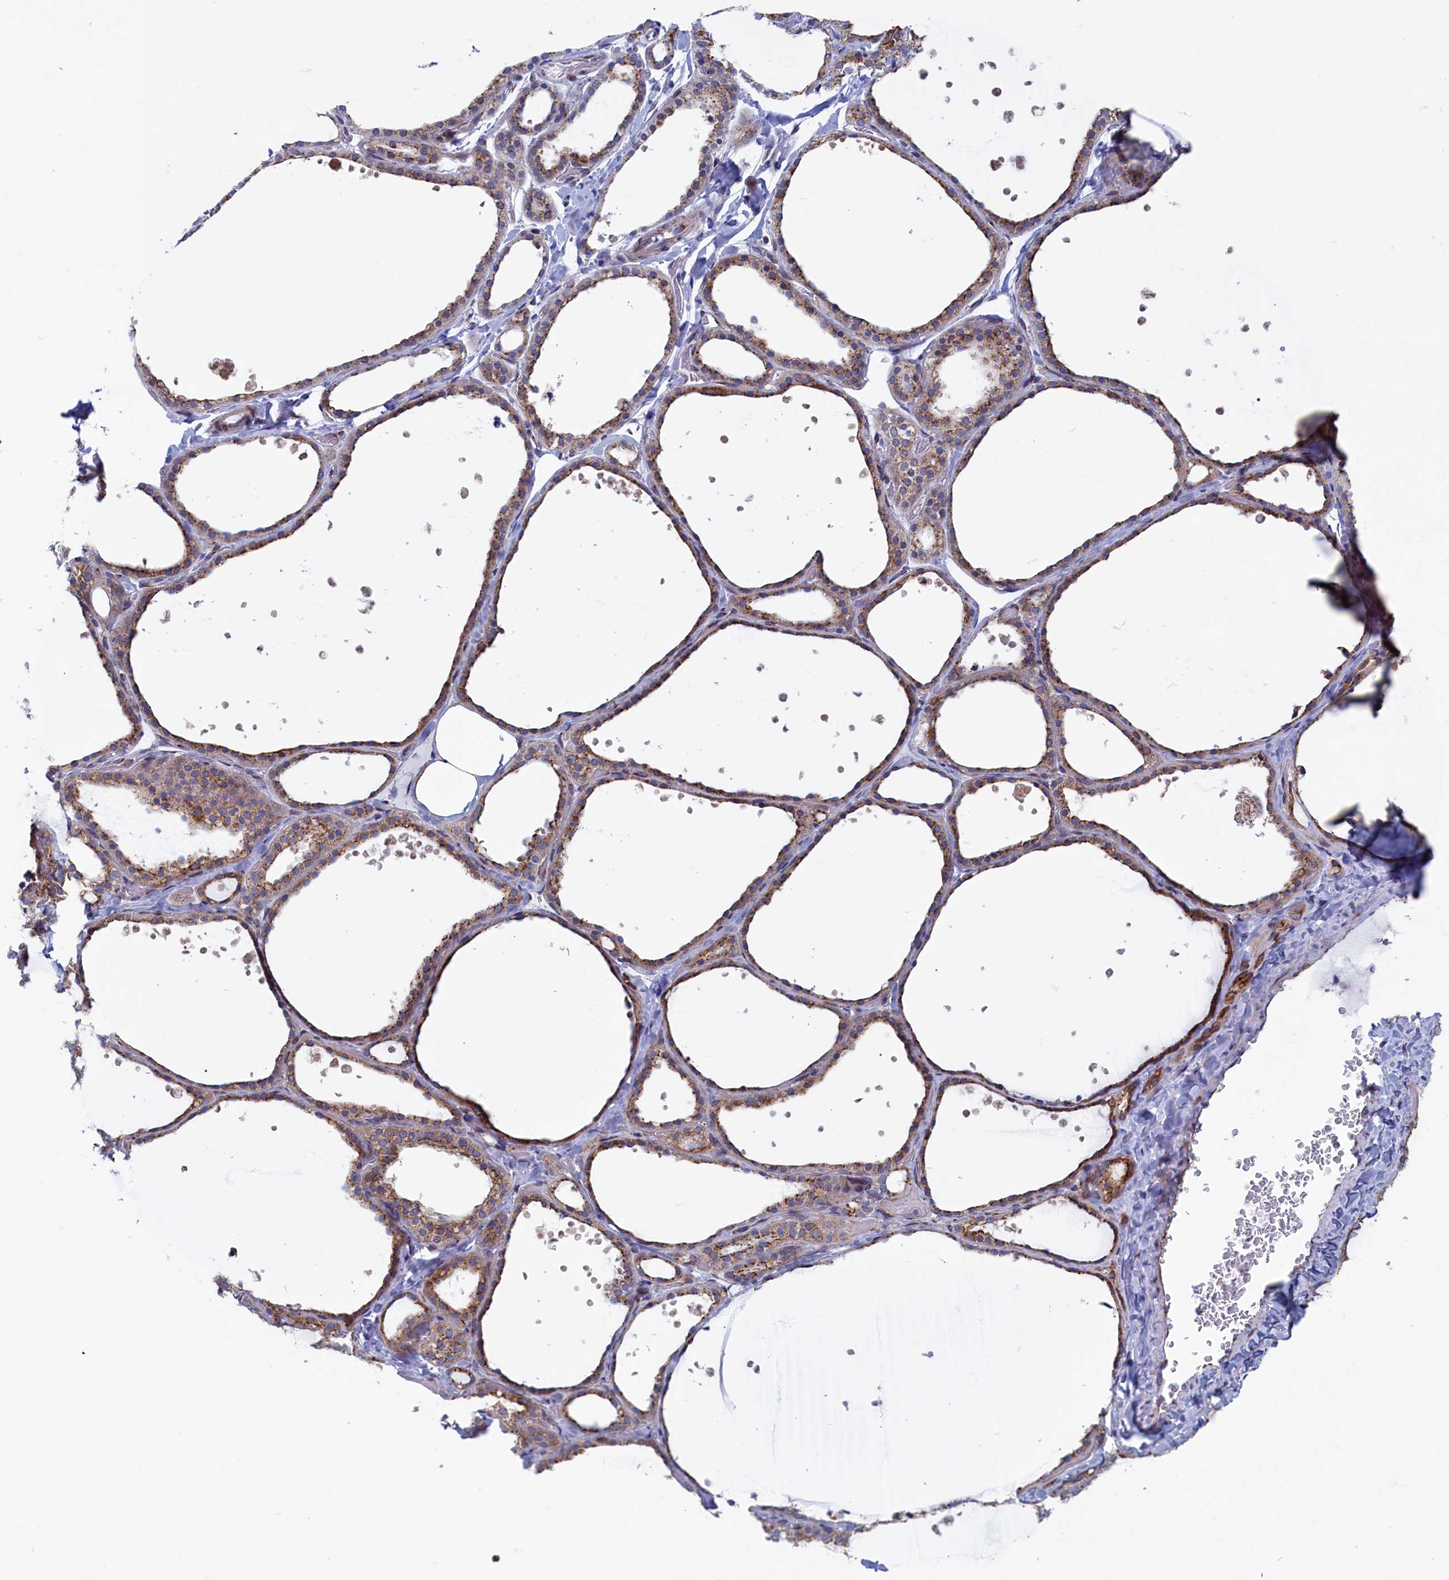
{"staining": {"intensity": "moderate", "quantity": ">75%", "location": "cytoplasmic/membranous"}, "tissue": "thyroid gland", "cell_type": "Glandular cells", "image_type": "normal", "snomed": [{"axis": "morphology", "description": "Normal tissue, NOS"}, {"axis": "topography", "description": "Thyroid gland"}], "caption": "Glandular cells exhibit medium levels of moderate cytoplasmic/membranous expression in about >75% of cells in unremarkable human thyroid gland. (brown staining indicates protein expression, while blue staining denotes nuclei).", "gene": "MTFMT", "patient": {"sex": "female", "age": 44}}